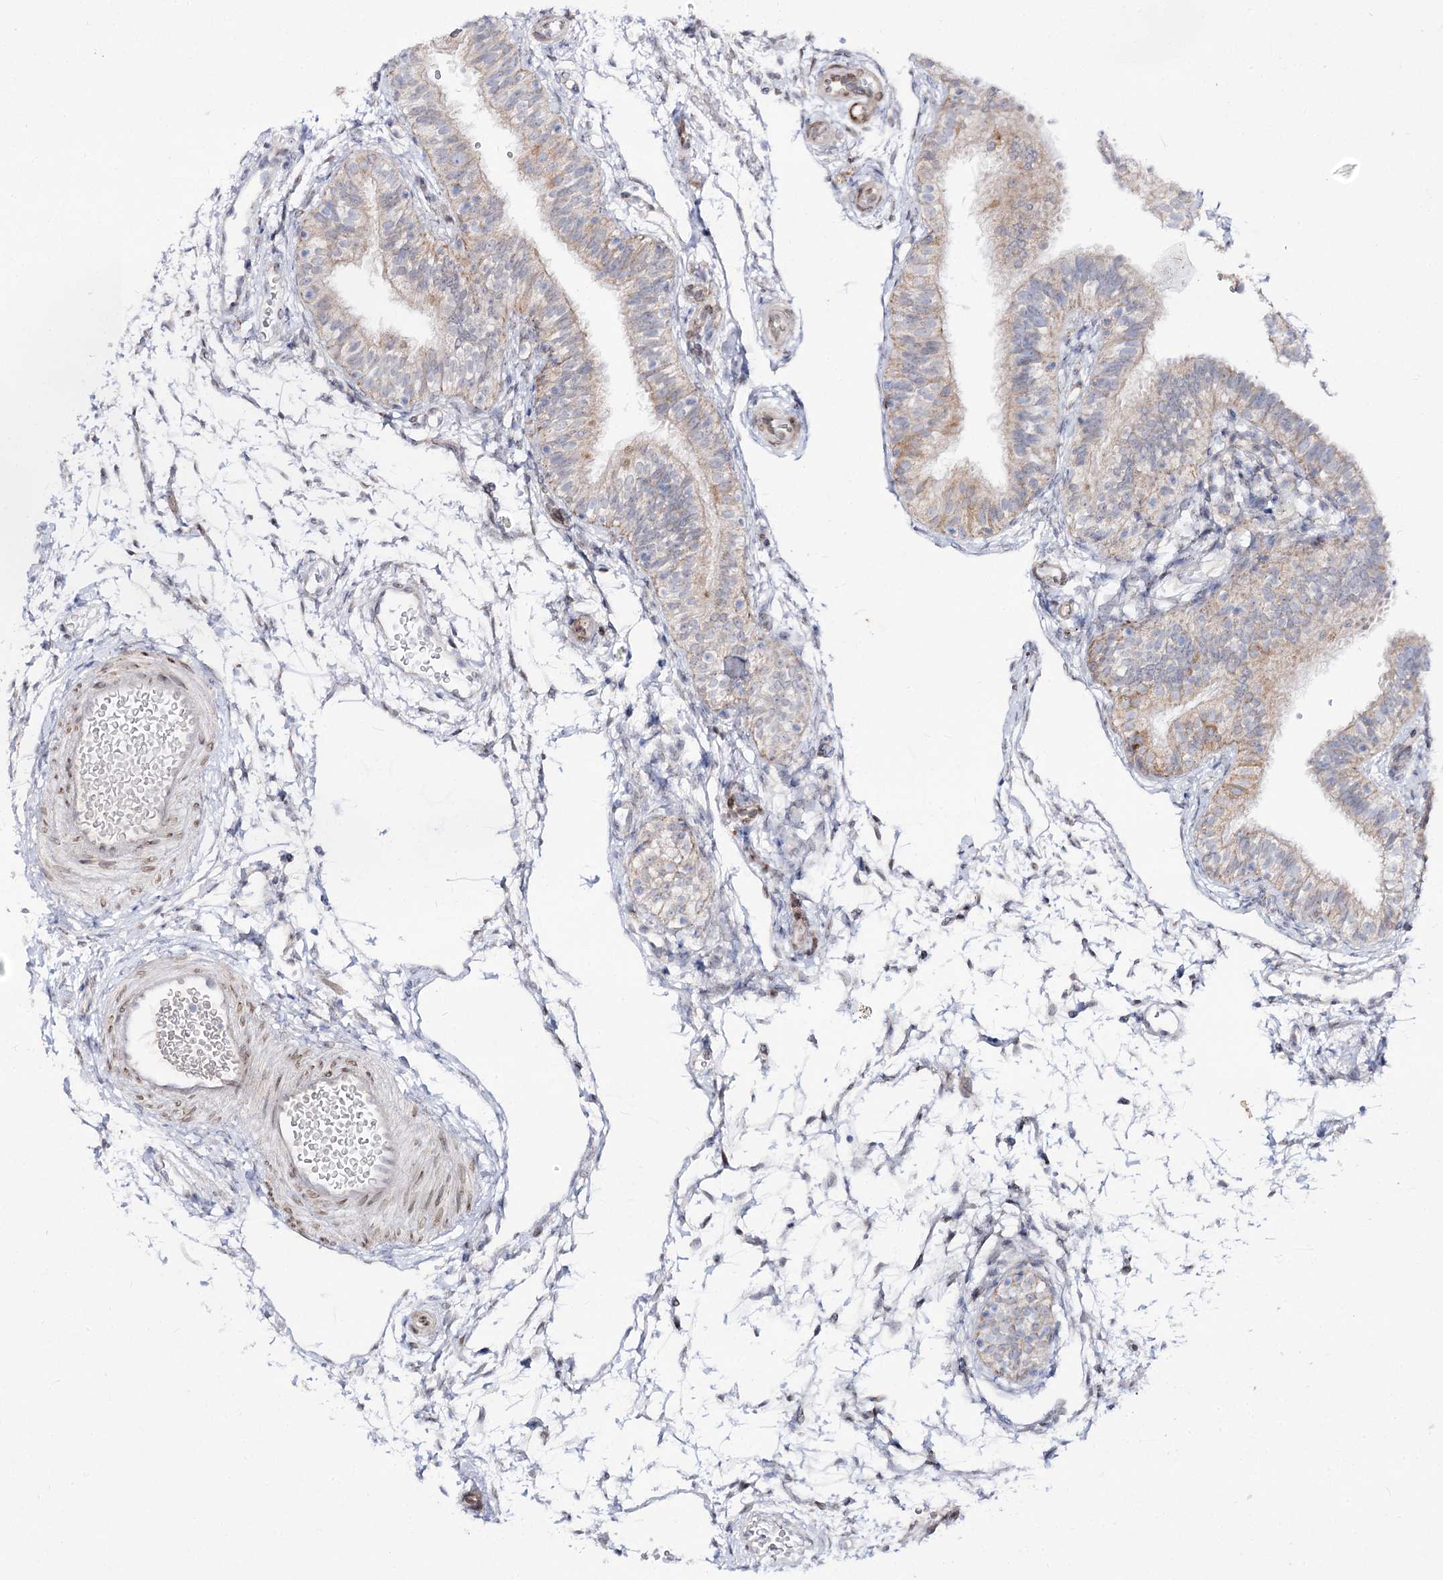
{"staining": {"intensity": "weak", "quantity": "25%-75%", "location": "cytoplasmic/membranous"}, "tissue": "fallopian tube", "cell_type": "Glandular cells", "image_type": "normal", "snomed": [{"axis": "morphology", "description": "Normal tissue, NOS"}, {"axis": "topography", "description": "Fallopian tube"}], "caption": "The immunohistochemical stain highlights weak cytoplasmic/membranous expression in glandular cells of normal fallopian tube. The staining is performed using DAB (3,3'-diaminobenzidine) brown chromogen to label protein expression. The nuclei are counter-stained blue using hematoxylin.", "gene": "C11orf80", "patient": {"sex": "female", "age": 35}}